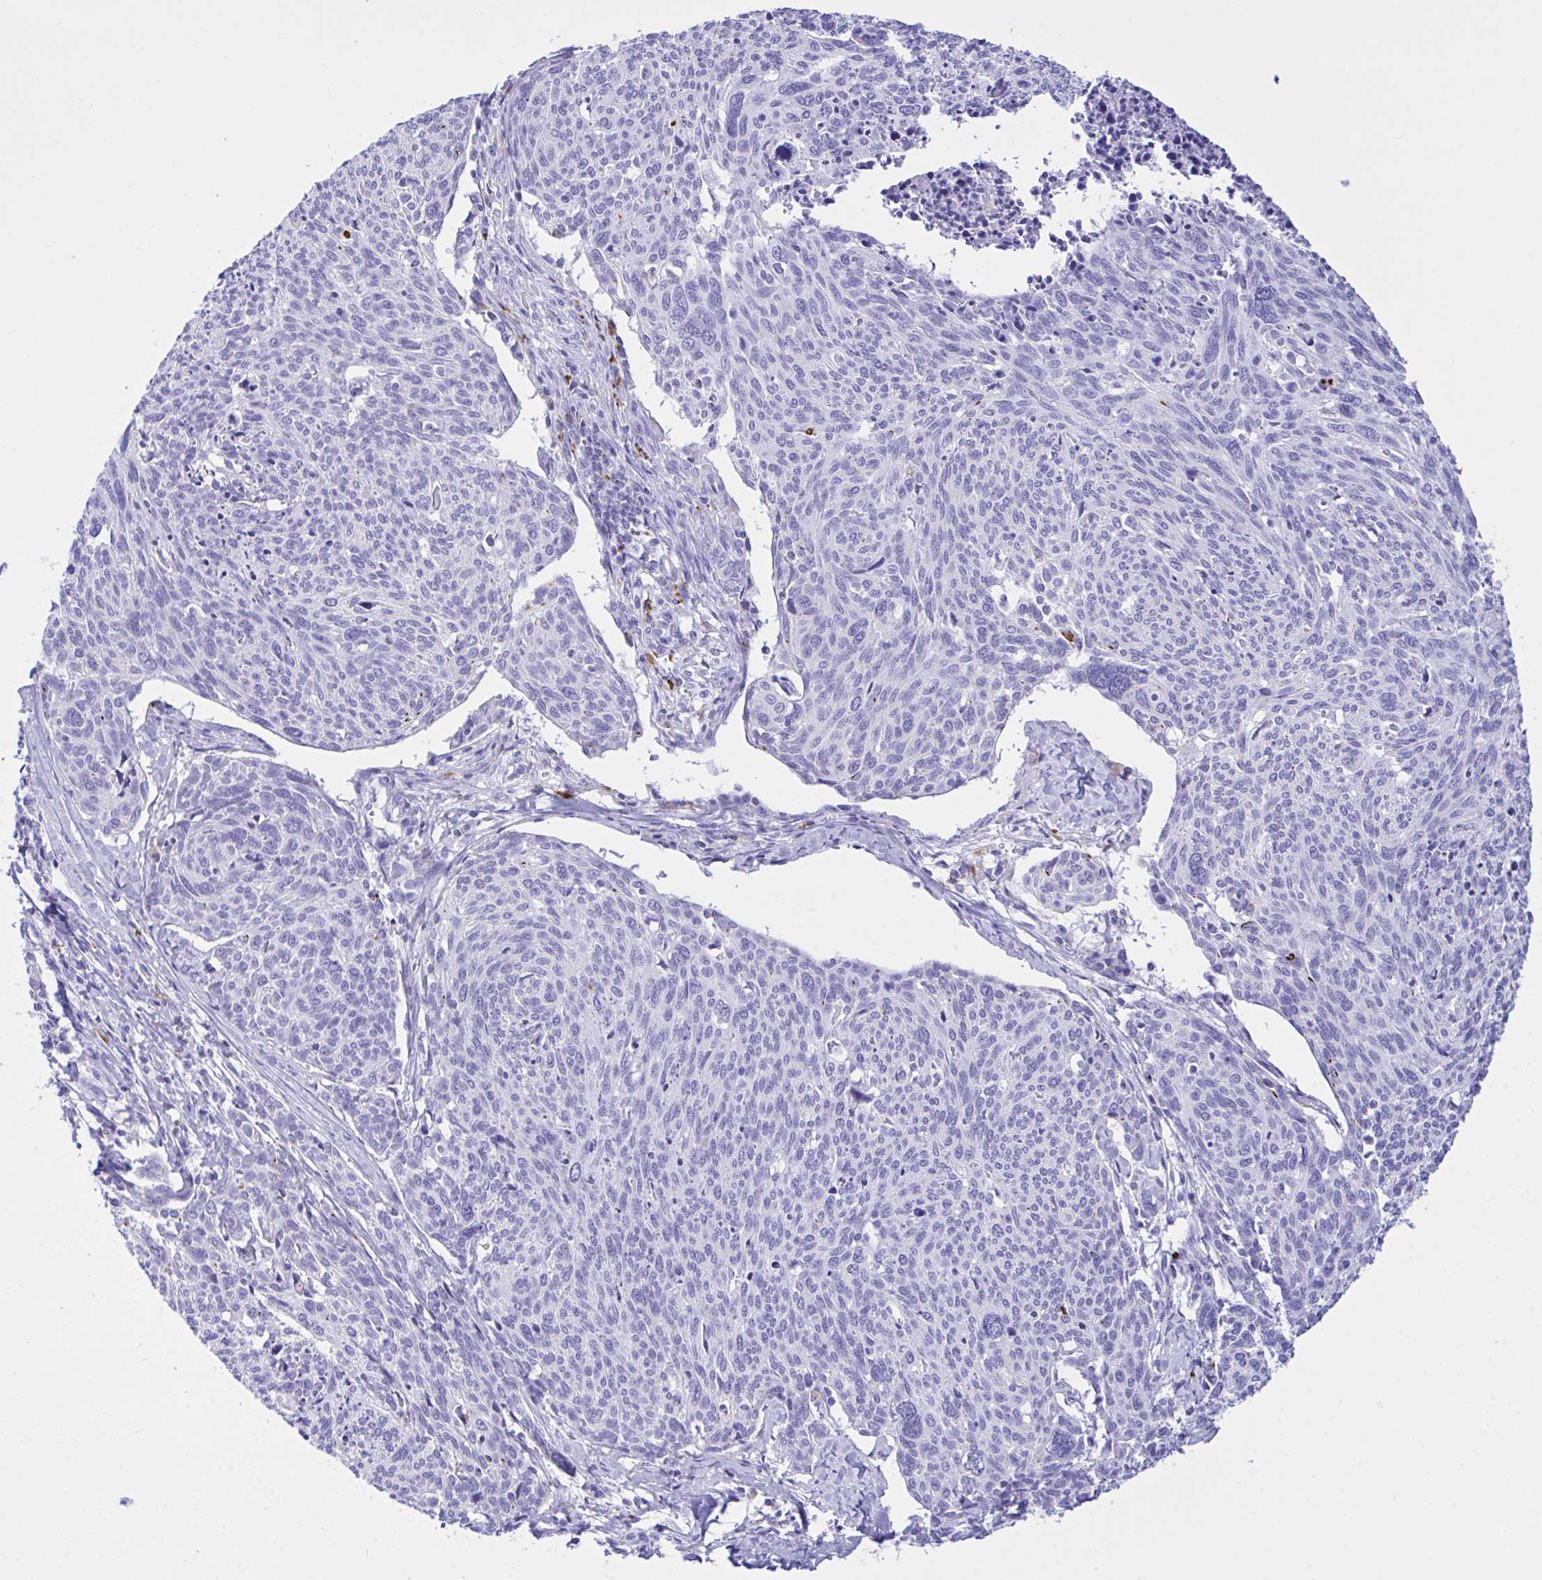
{"staining": {"intensity": "negative", "quantity": "none", "location": "none"}, "tissue": "cervical cancer", "cell_type": "Tumor cells", "image_type": "cancer", "snomed": [{"axis": "morphology", "description": "Squamous cell carcinoma, NOS"}, {"axis": "topography", "description": "Cervix"}], "caption": "Tumor cells are negative for protein expression in human cervical cancer.", "gene": "SELENOV", "patient": {"sex": "female", "age": 49}}